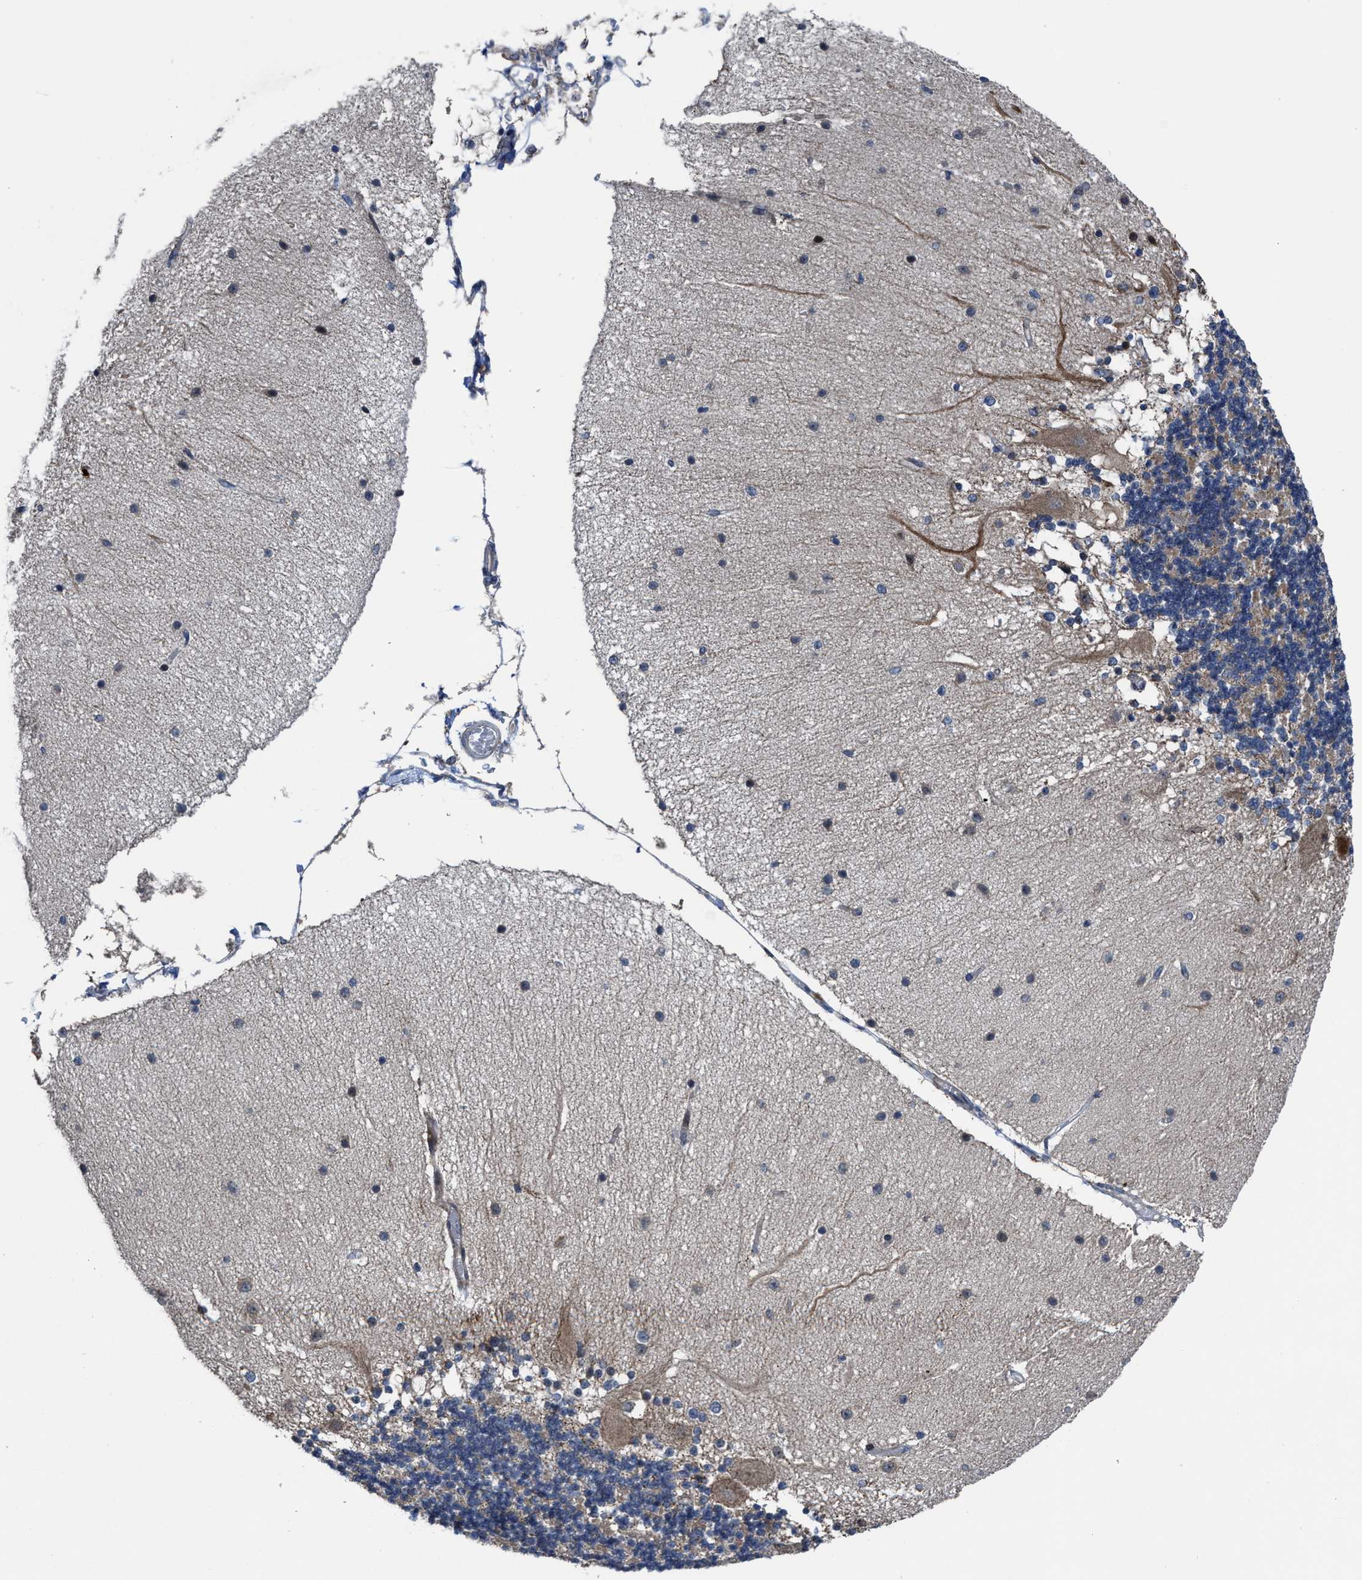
{"staining": {"intensity": "weak", "quantity": "<25%", "location": "cytoplasmic/membranous"}, "tissue": "cerebellum", "cell_type": "Cells in granular layer", "image_type": "normal", "snomed": [{"axis": "morphology", "description": "Normal tissue, NOS"}, {"axis": "topography", "description": "Cerebellum"}], "caption": "High power microscopy image of an immunohistochemistry image of unremarkable cerebellum, revealing no significant positivity in cells in granular layer.", "gene": "HAUS6", "patient": {"sex": "female", "age": 54}}